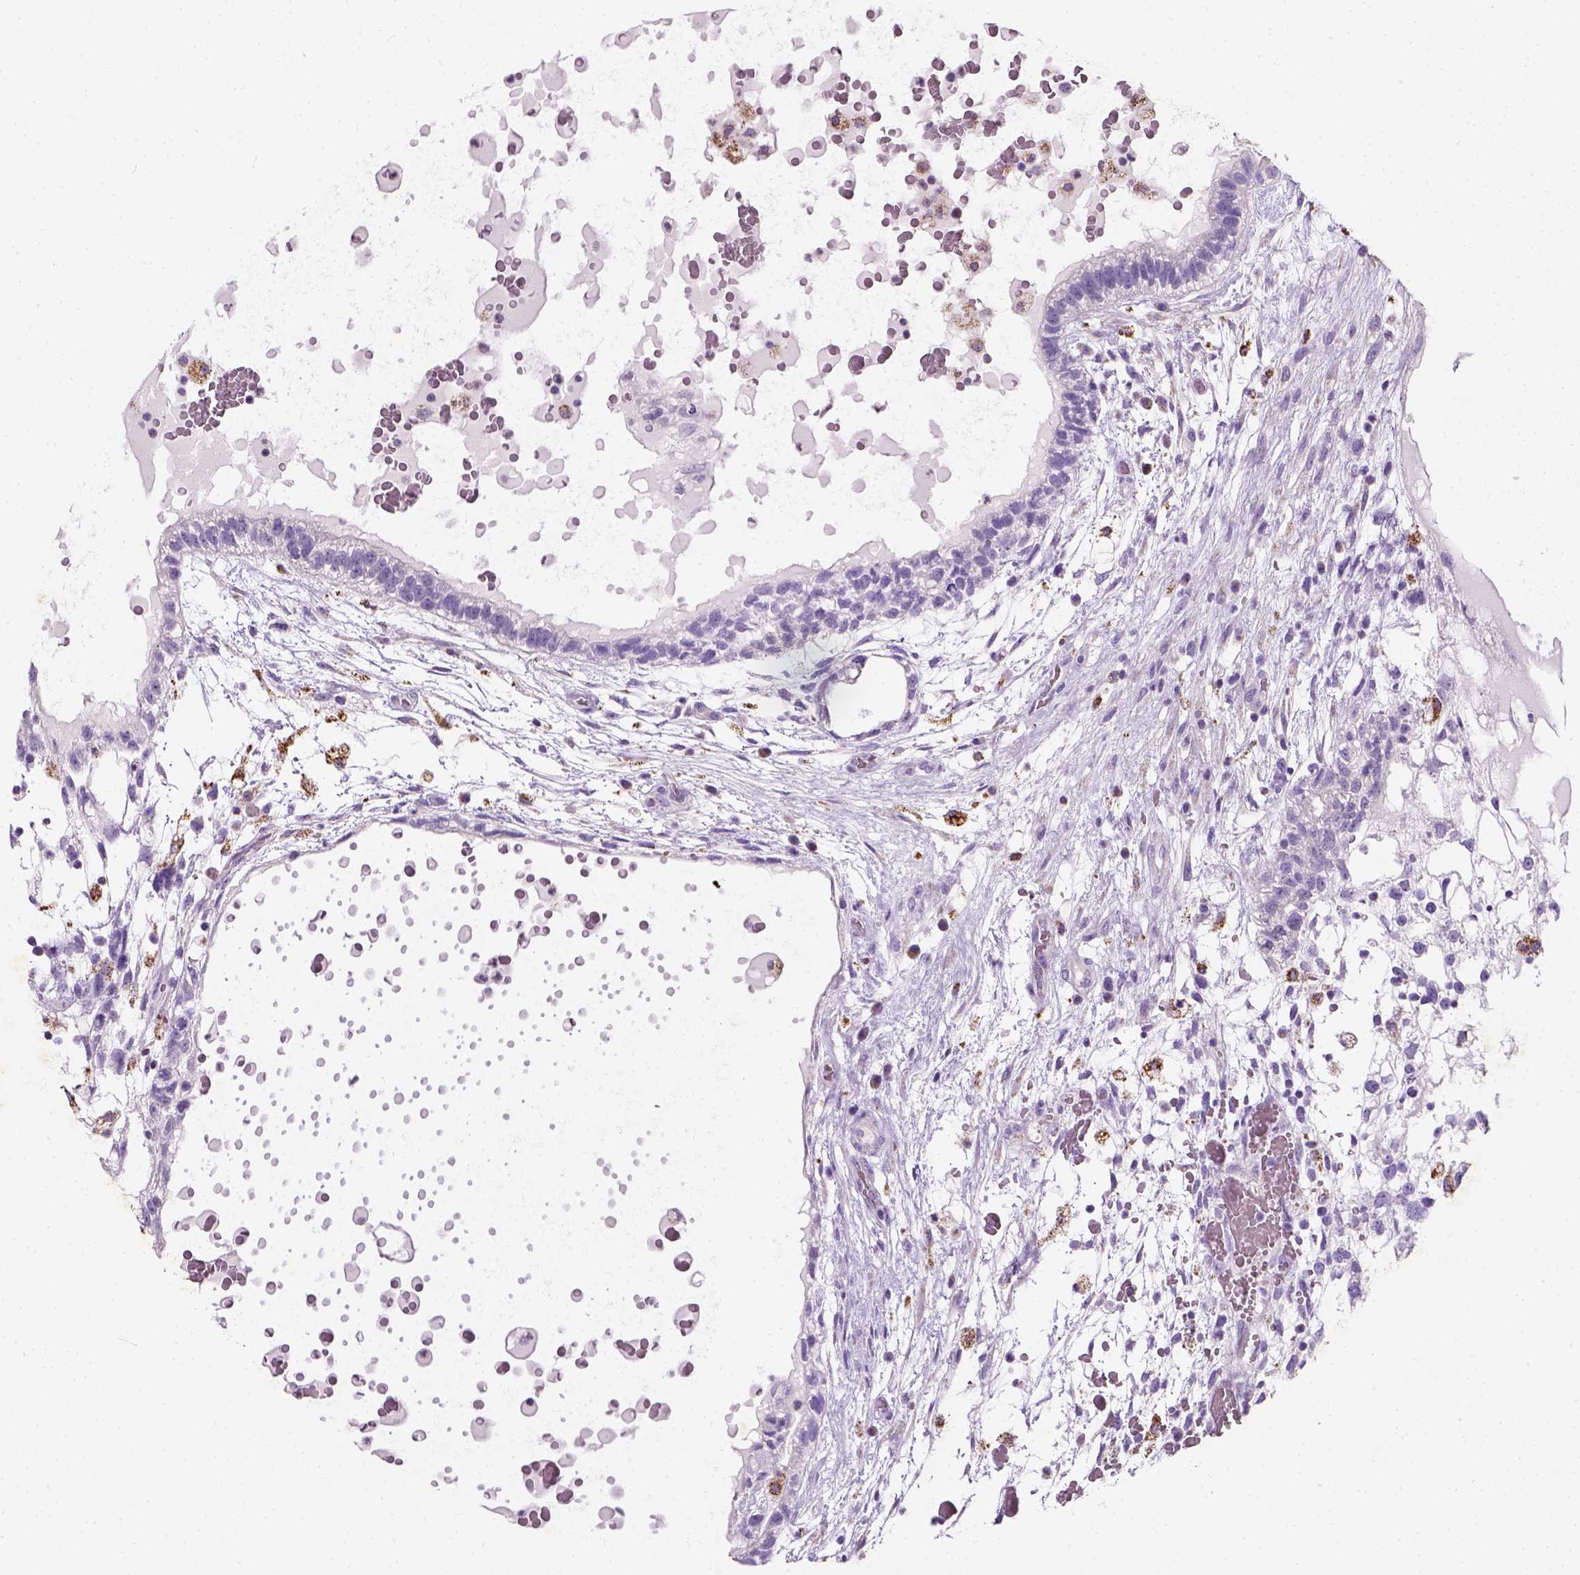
{"staining": {"intensity": "negative", "quantity": "none", "location": "none"}, "tissue": "testis cancer", "cell_type": "Tumor cells", "image_type": "cancer", "snomed": [{"axis": "morphology", "description": "Normal tissue, NOS"}, {"axis": "morphology", "description": "Carcinoma, Embryonal, NOS"}, {"axis": "topography", "description": "Testis"}], "caption": "Immunohistochemistry photomicrograph of neoplastic tissue: testis embryonal carcinoma stained with DAB (3,3'-diaminobenzidine) shows no significant protein expression in tumor cells.", "gene": "CHODL", "patient": {"sex": "male", "age": 32}}